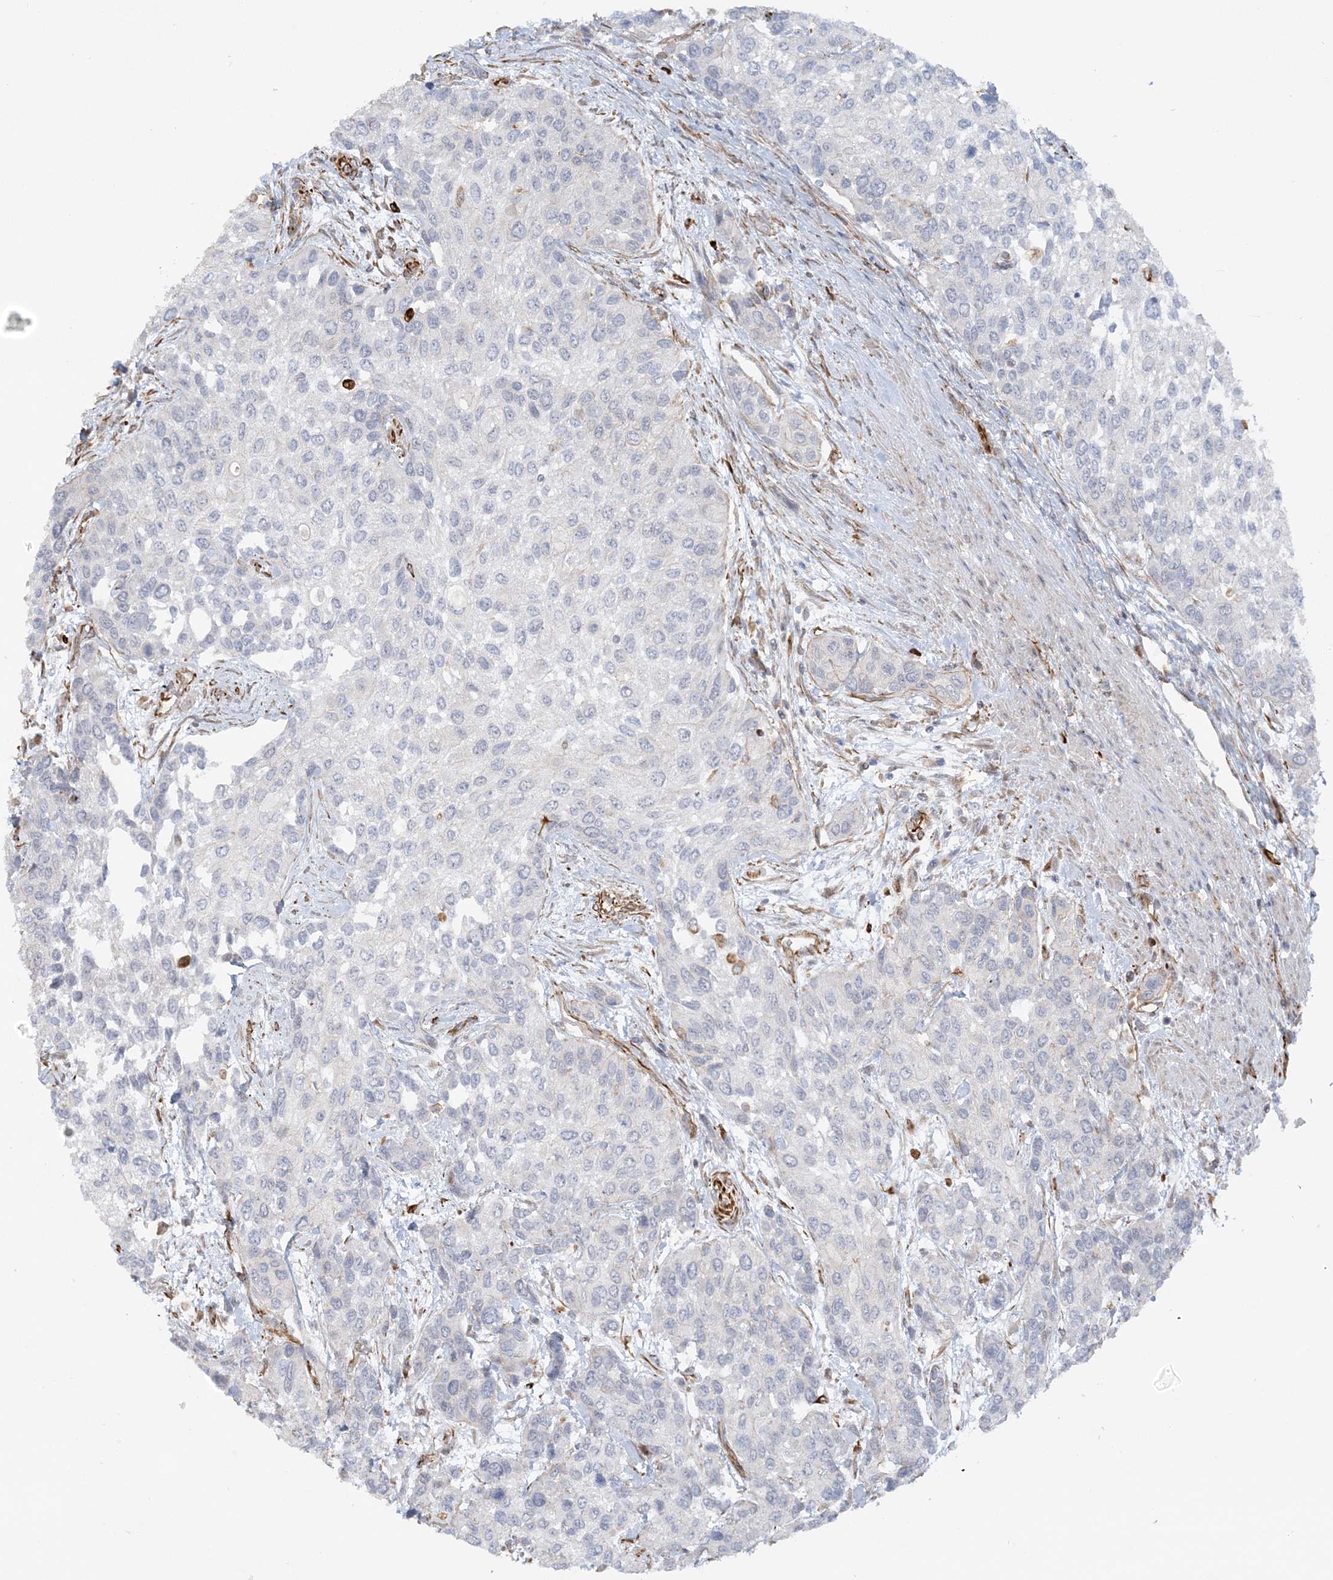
{"staining": {"intensity": "negative", "quantity": "none", "location": "none"}, "tissue": "urothelial cancer", "cell_type": "Tumor cells", "image_type": "cancer", "snomed": [{"axis": "morphology", "description": "Normal tissue, NOS"}, {"axis": "morphology", "description": "Urothelial carcinoma, High grade"}, {"axis": "topography", "description": "Vascular tissue"}, {"axis": "topography", "description": "Urinary bladder"}], "caption": "Micrograph shows no protein positivity in tumor cells of urothelial cancer tissue. (DAB immunohistochemistry (IHC), high magnification).", "gene": "SCLT1", "patient": {"sex": "female", "age": 56}}